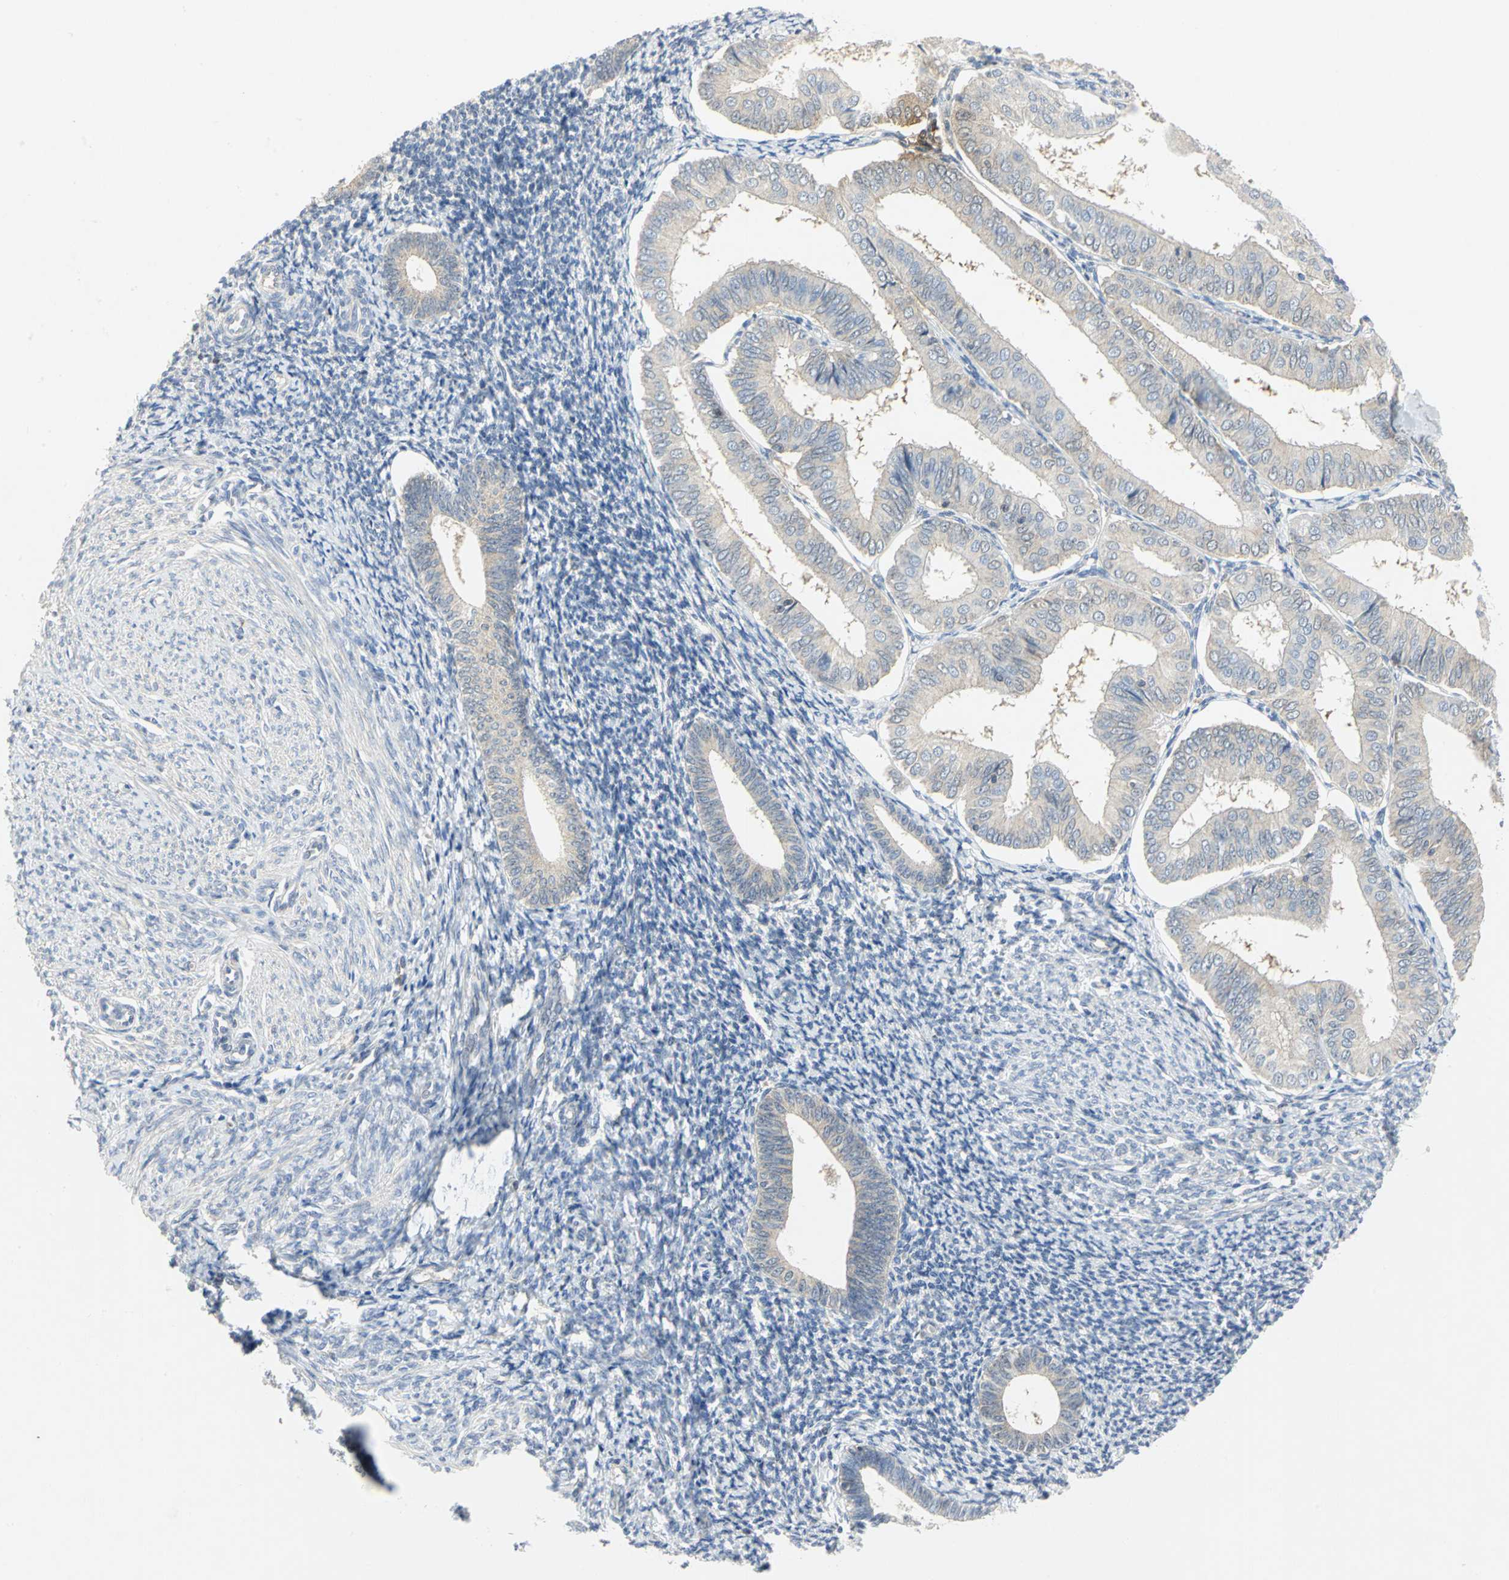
{"staining": {"intensity": "negative", "quantity": "none", "location": "none"}, "tissue": "endometrium", "cell_type": "Cells in endometrial stroma", "image_type": "normal", "snomed": [{"axis": "morphology", "description": "Normal tissue, NOS"}, {"axis": "topography", "description": "Endometrium"}], "caption": "Cells in endometrial stroma show no significant expression in unremarkable endometrium. The staining is performed using DAB brown chromogen with nuclei counter-stained in using hematoxylin.", "gene": "PPIA", "patient": {"sex": "female", "age": 57}}